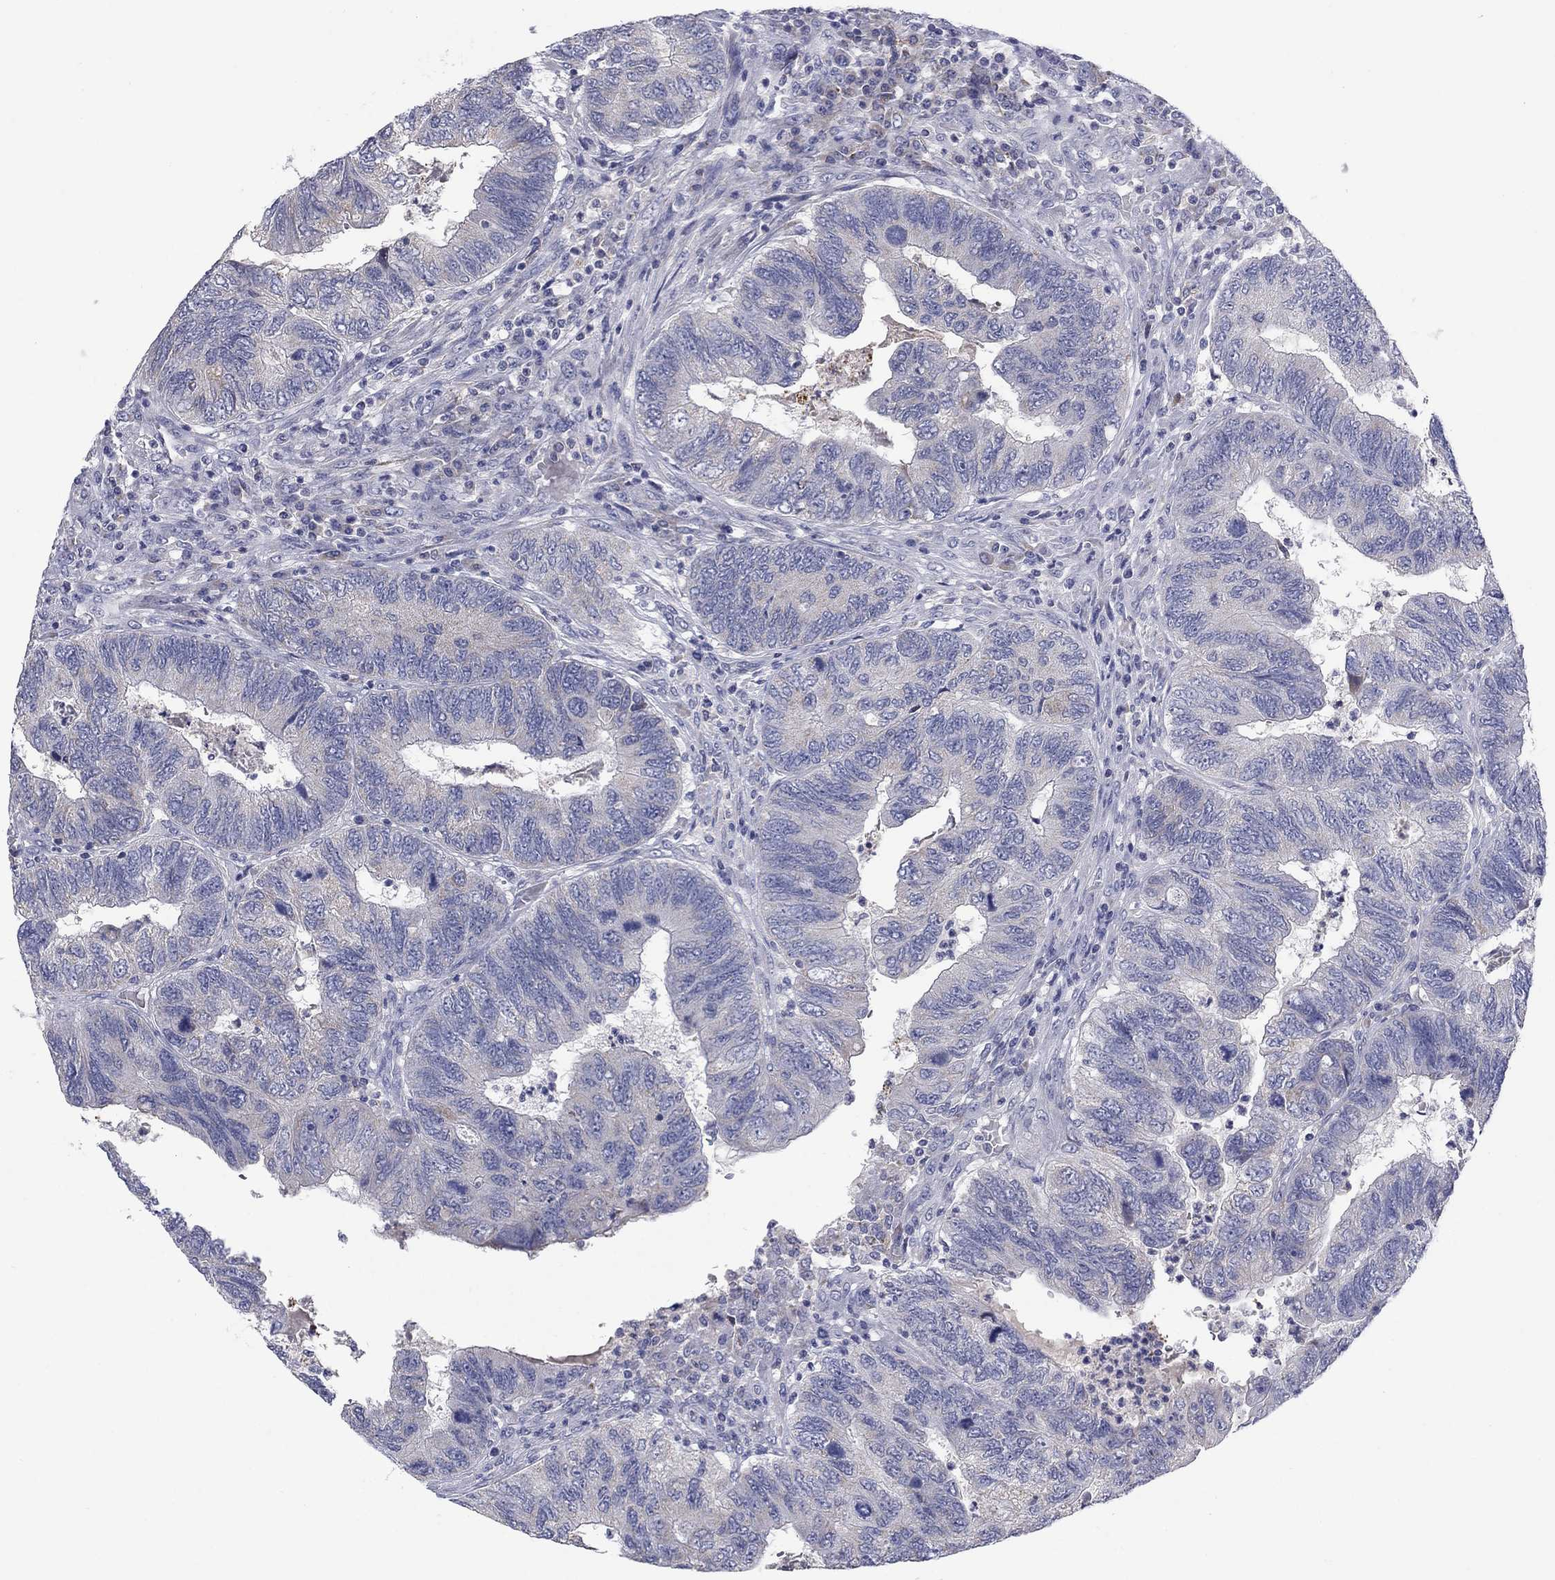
{"staining": {"intensity": "negative", "quantity": "none", "location": "none"}, "tissue": "colorectal cancer", "cell_type": "Tumor cells", "image_type": "cancer", "snomed": [{"axis": "morphology", "description": "Adenocarcinoma, NOS"}, {"axis": "topography", "description": "Colon"}], "caption": "This is an immunohistochemistry histopathology image of colorectal cancer. There is no positivity in tumor cells.", "gene": "FRK", "patient": {"sex": "female", "age": 67}}